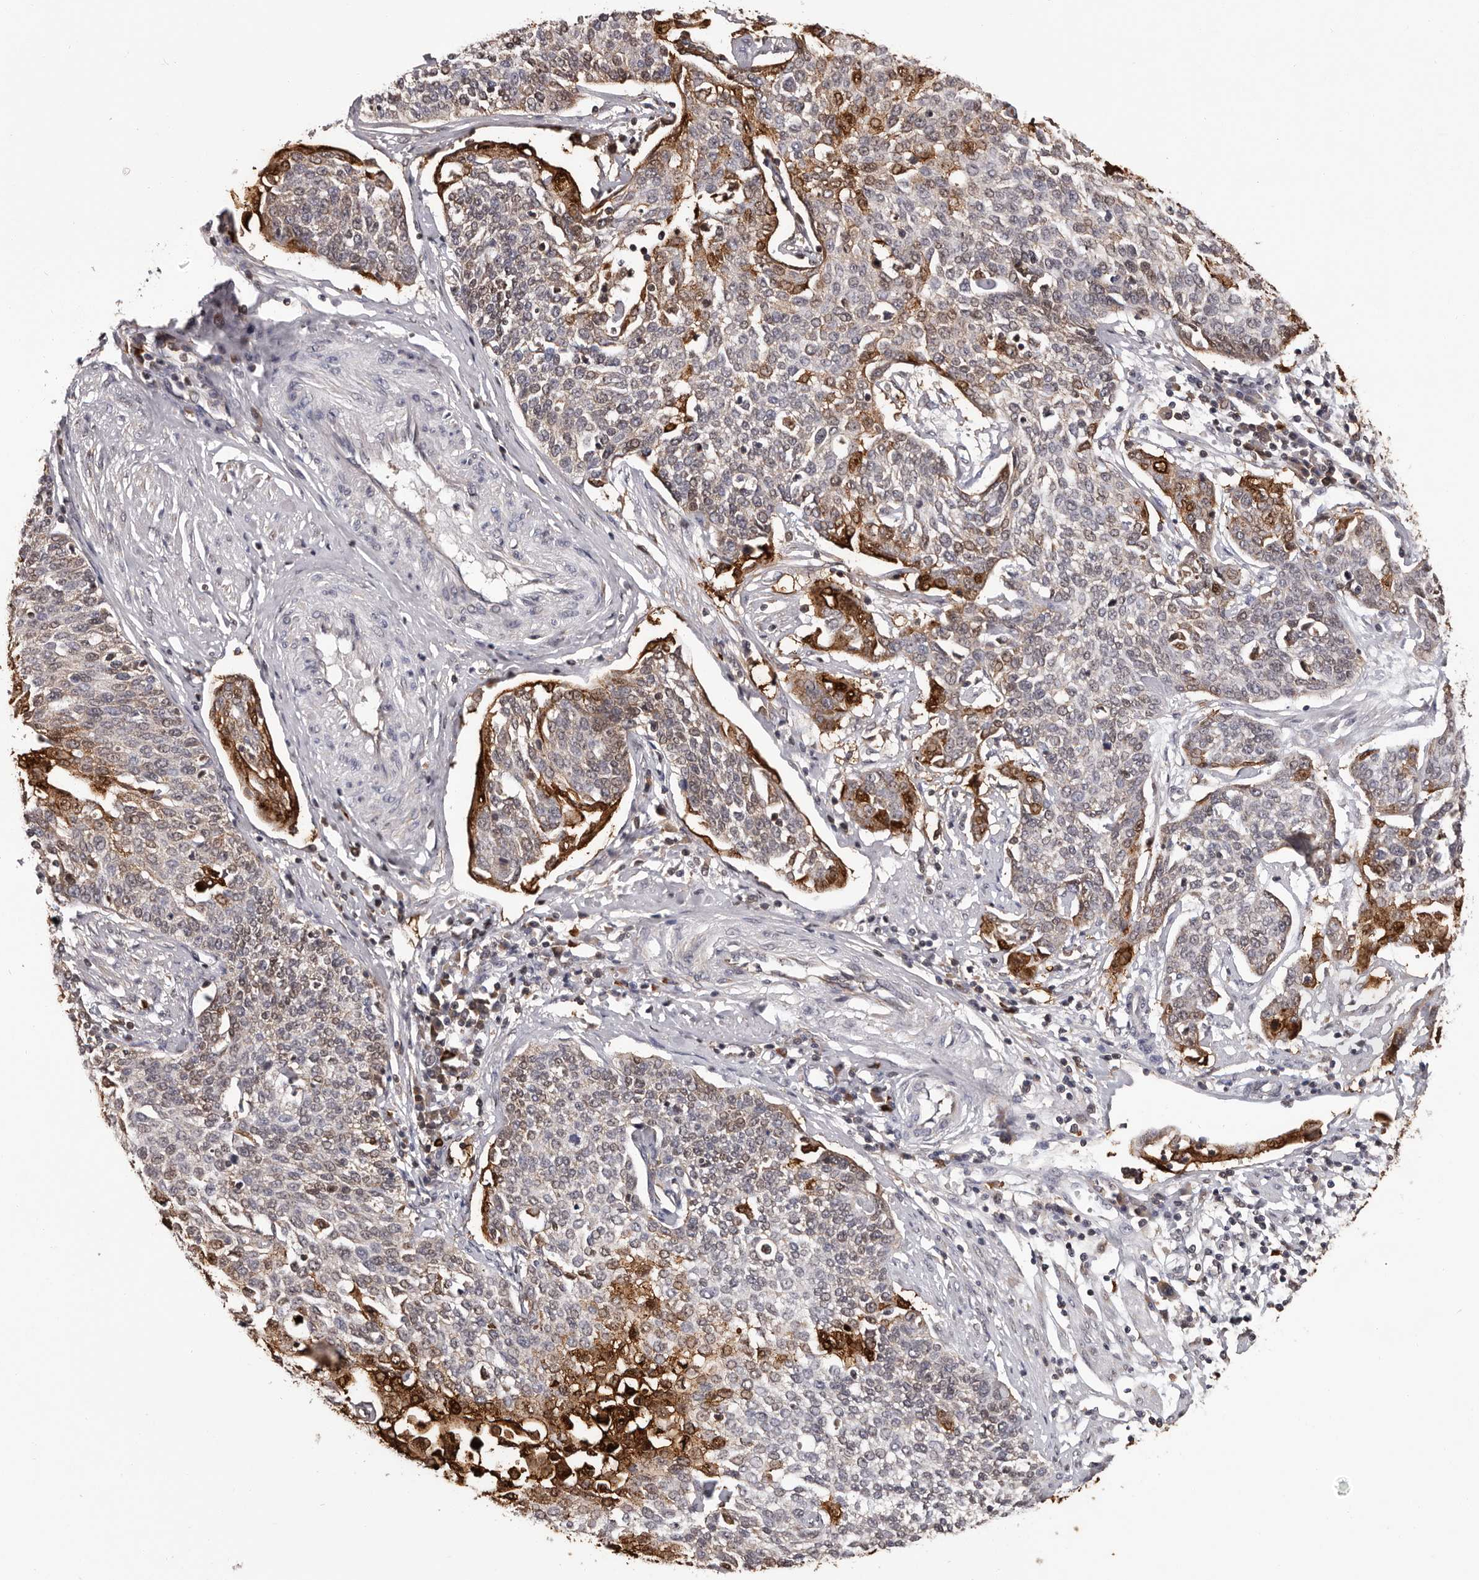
{"staining": {"intensity": "strong", "quantity": "25%-75%", "location": "cytoplasmic/membranous,nuclear"}, "tissue": "cervical cancer", "cell_type": "Tumor cells", "image_type": "cancer", "snomed": [{"axis": "morphology", "description": "Squamous cell carcinoma, NOS"}, {"axis": "topography", "description": "Cervix"}], "caption": "Protein staining of squamous cell carcinoma (cervical) tissue displays strong cytoplasmic/membranous and nuclear expression in about 25%-75% of tumor cells.", "gene": "MED8", "patient": {"sex": "female", "age": 34}}